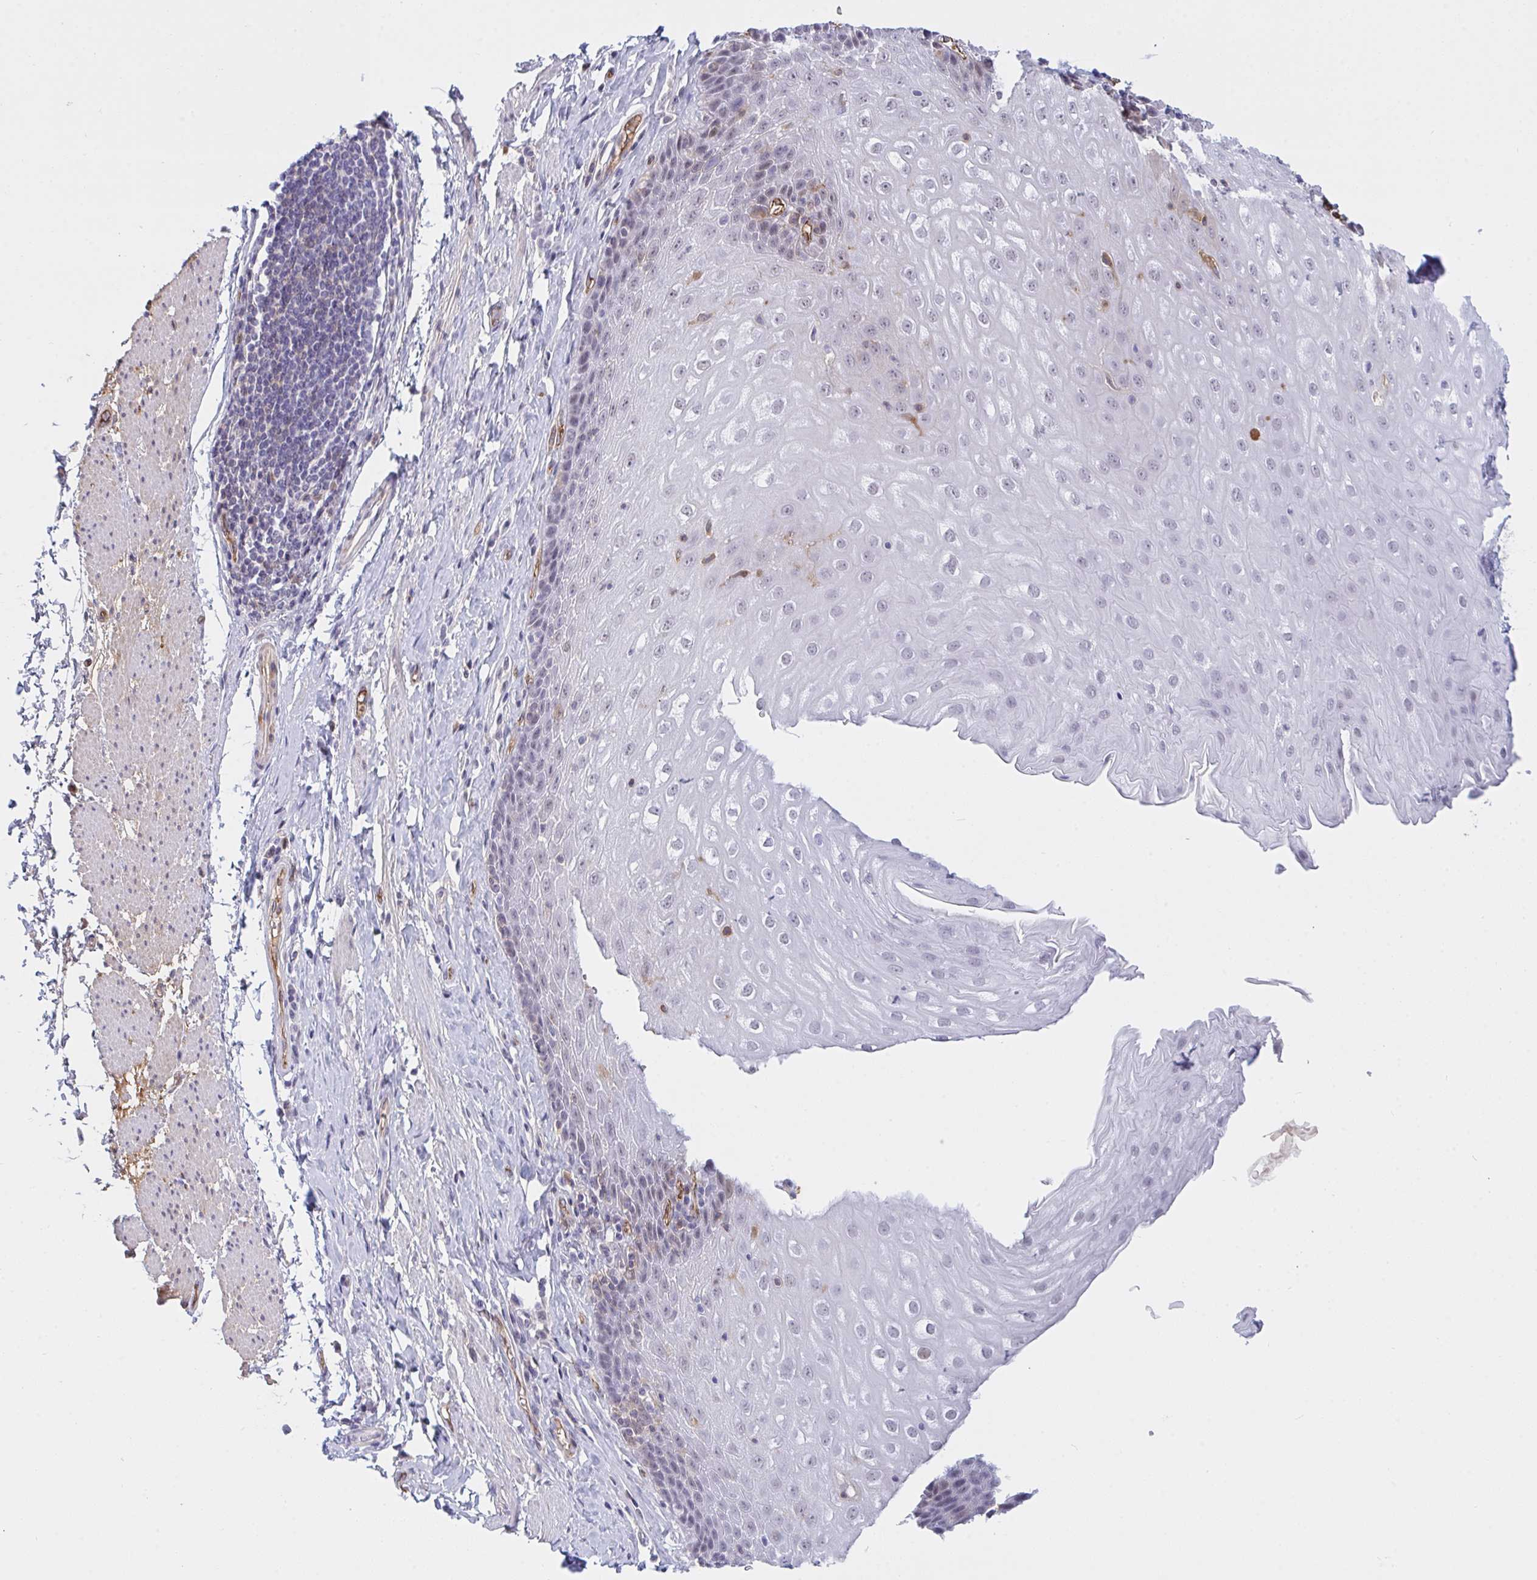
{"staining": {"intensity": "weak", "quantity": "<25%", "location": "nuclear"}, "tissue": "esophagus", "cell_type": "Squamous epithelial cells", "image_type": "normal", "snomed": [{"axis": "morphology", "description": "Normal tissue, NOS"}, {"axis": "topography", "description": "Esophagus"}], "caption": "The image exhibits no significant positivity in squamous epithelial cells of esophagus. (DAB immunohistochemistry with hematoxylin counter stain).", "gene": "DSCAML1", "patient": {"sex": "female", "age": 61}}